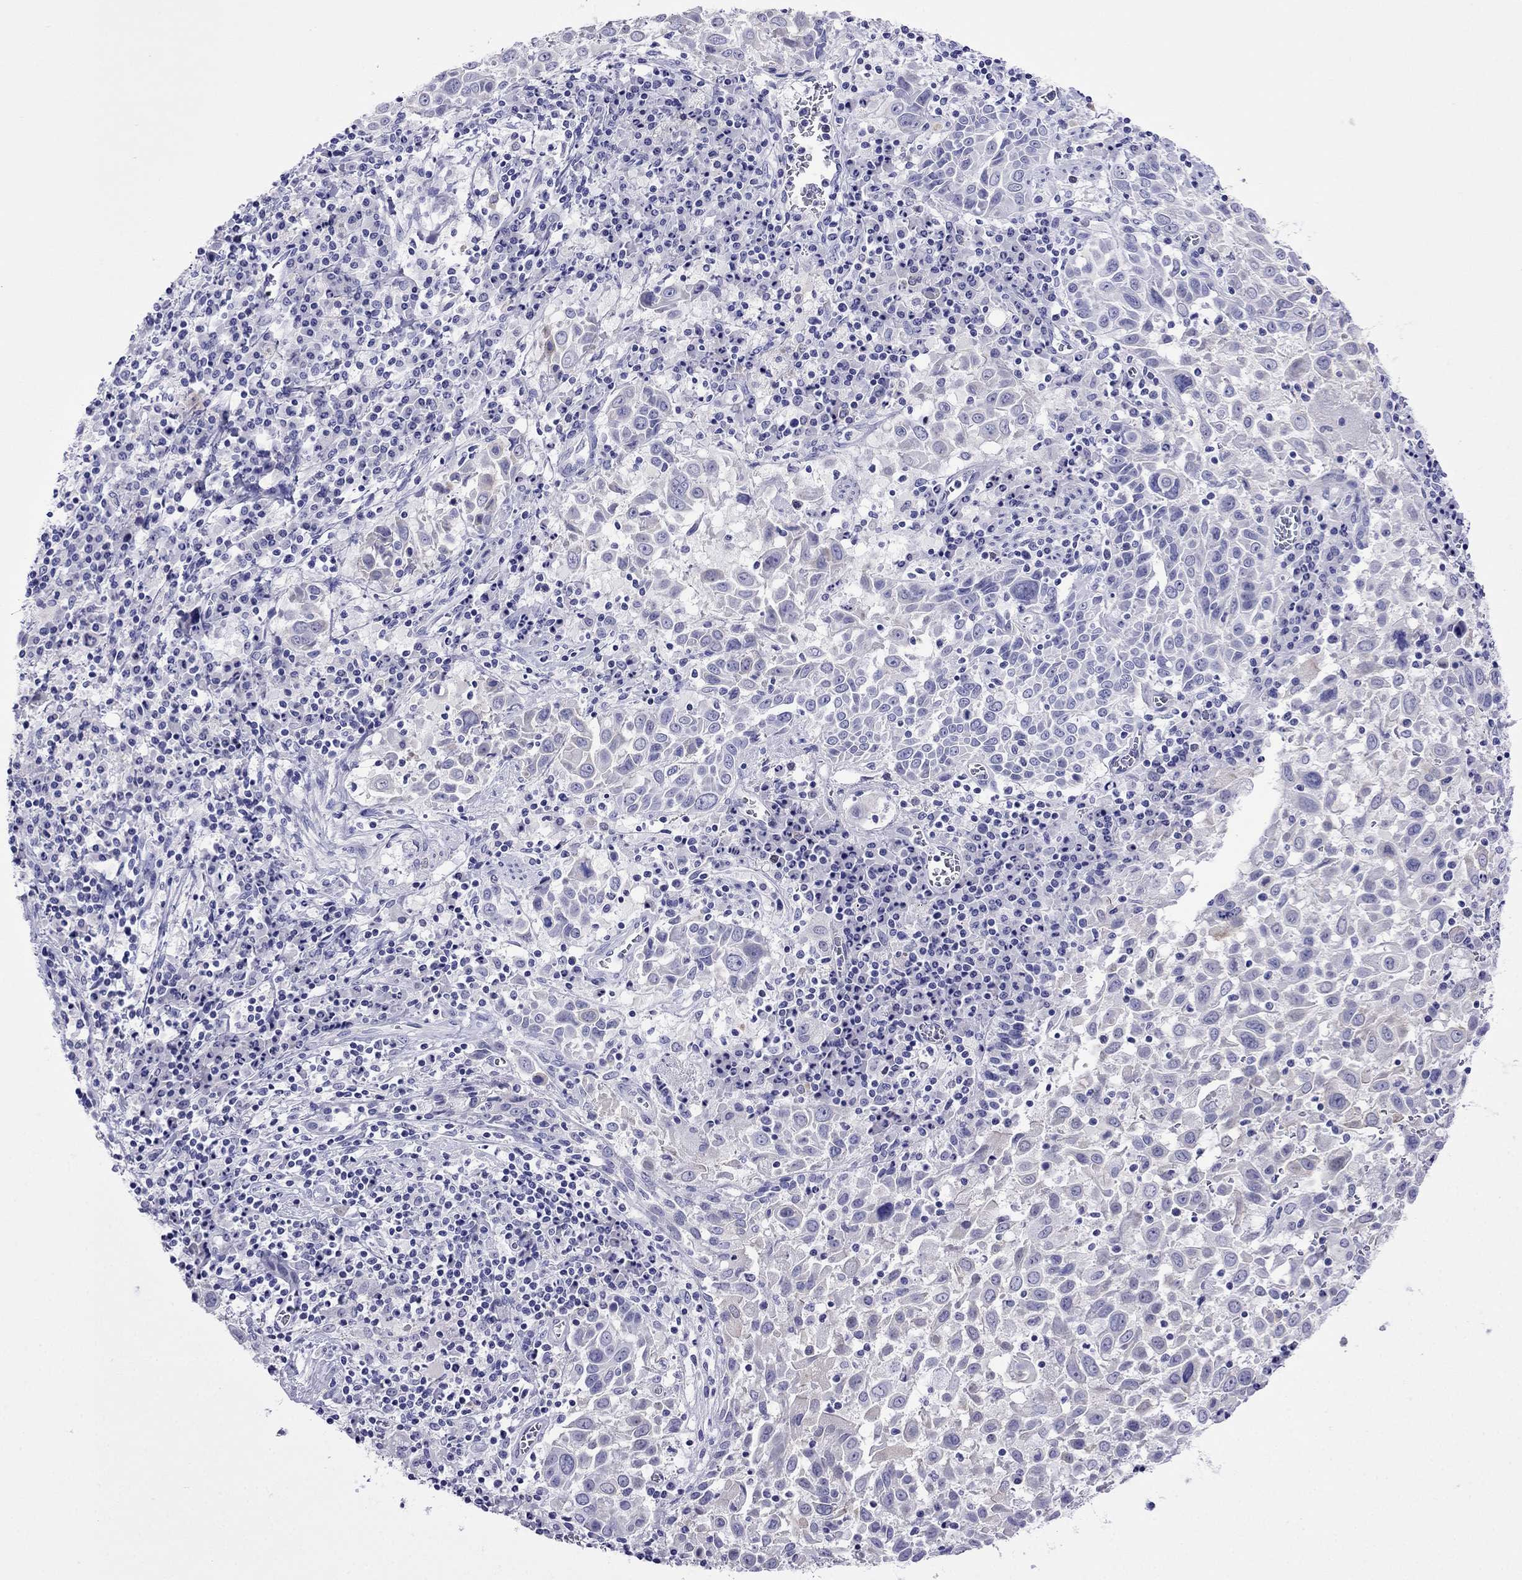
{"staining": {"intensity": "negative", "quantity": "none", "location": "none"}, "tissue": "lung cancer", "cell_type": "Tumor cells", "image_type": "cancer", "snomed": [{"axis": "morphology", "description": "Squamous cell carcinoma, NOS"}, {"axis": "topography", "description": "Lung"}], "caption": "Tumor cells are negative for protein expression in human lung cancer (squamous cell carcinoma).", "gene": "PCDHA6", "patient": {"sex": "male", "age": 57}}